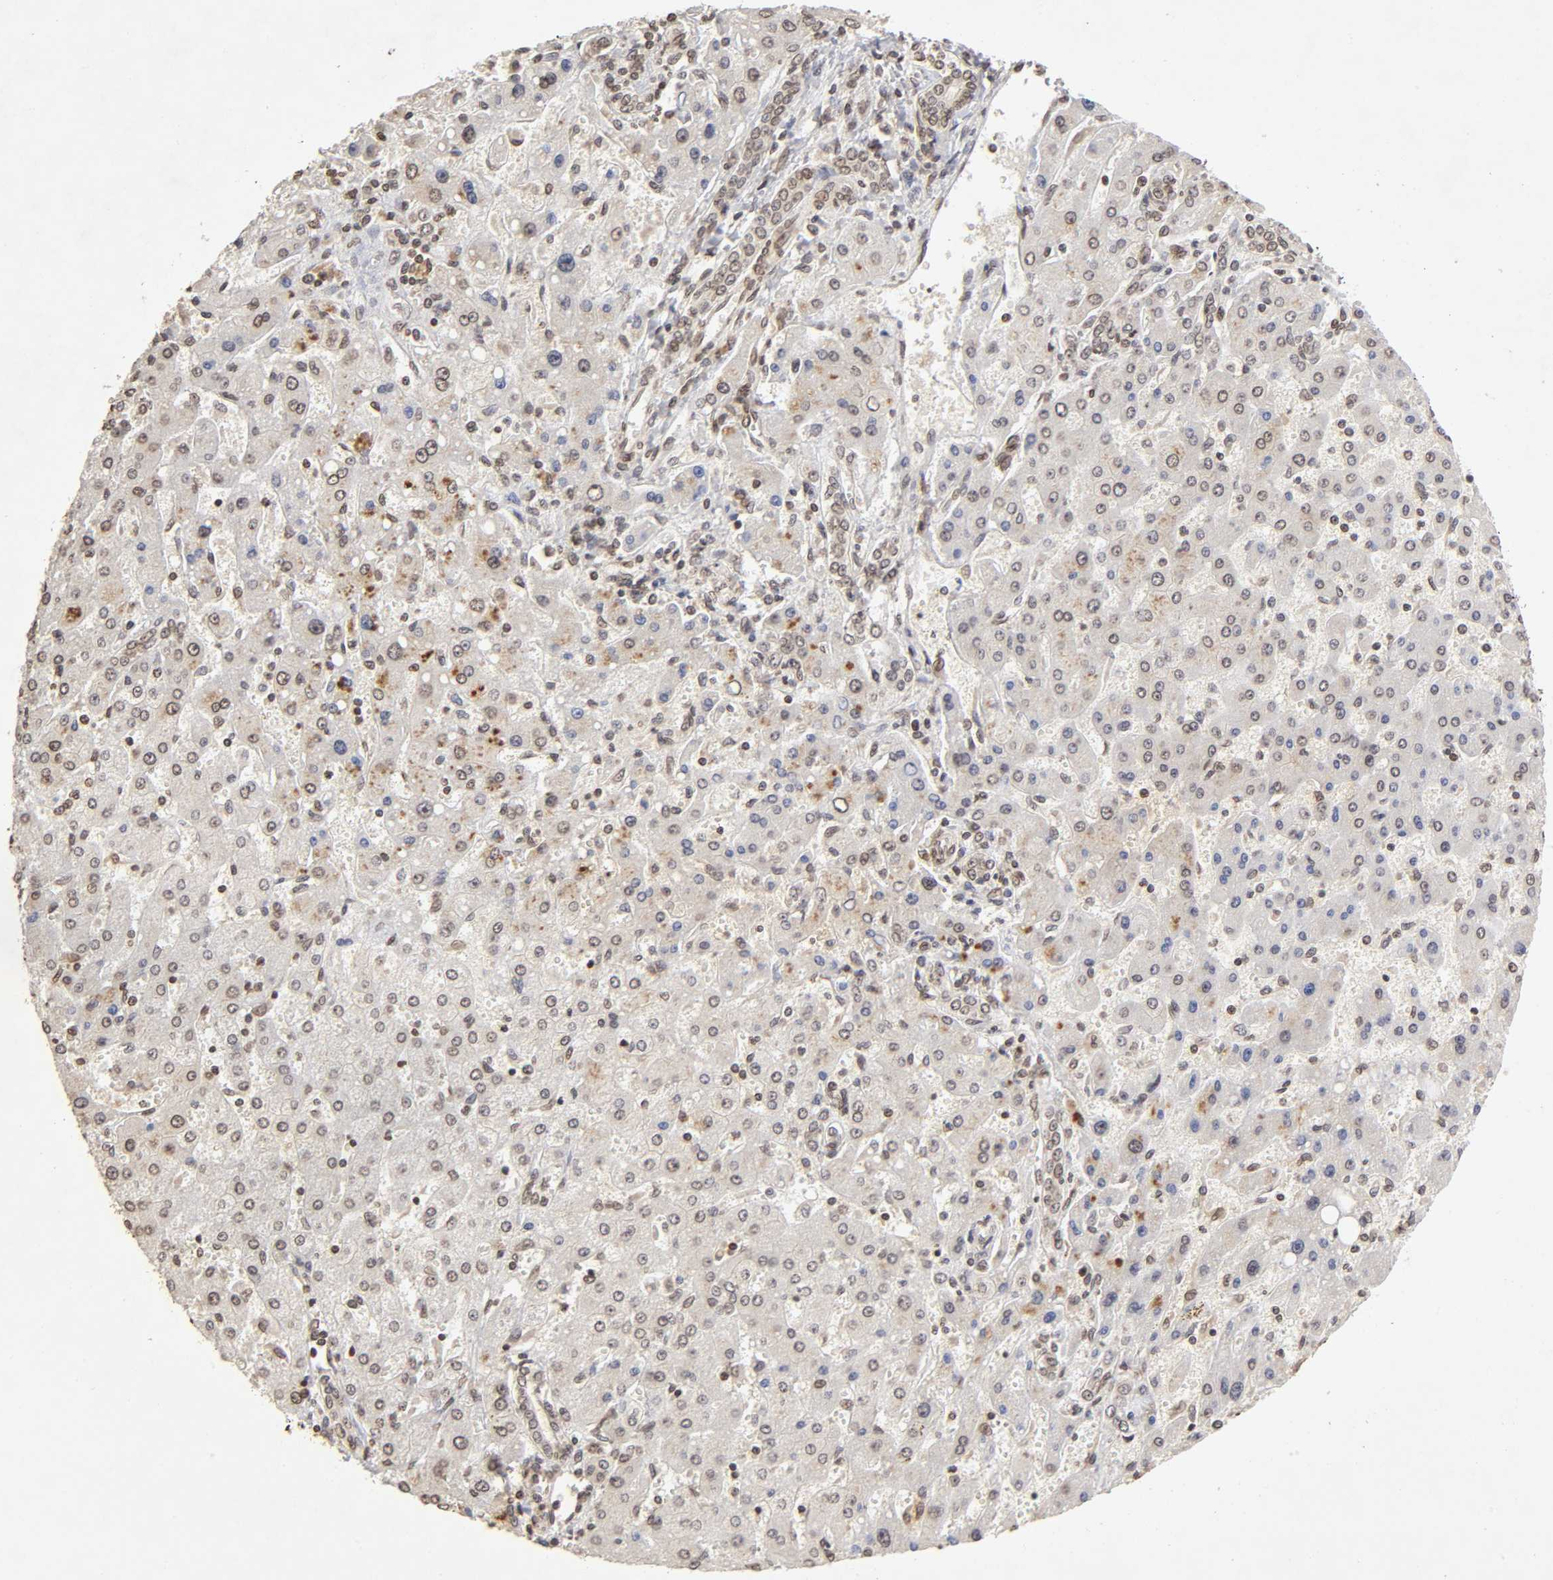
{"staining": {"intensity": "moderate", "quantity": "25%-75%", "location": "cytoplasmic/membranous"}, "tissue": "liver cancer", "cell_type": "Tumor cells", "image_type": "cancer", "snomed": [{"axis": "morphology", "description": "Carcinoma, Hepatocellular, NOS"}, {"axis": "topography", "description": "Liver"}], "caption": "Protein staining by IHC reveals moderate cytoplasmic/membranous expression in approximately 25%-75% of tumor cells in liver cancer (hepatocellular carcinoma). The protein is stained brown, and the nuclei are stained in blue (DAB (3,3'-diaminobenzidine) IHC with brightfield microscopy, high magnification).", "gene": "MLLT6", "patient": {"sex": "female", "age": 53}}